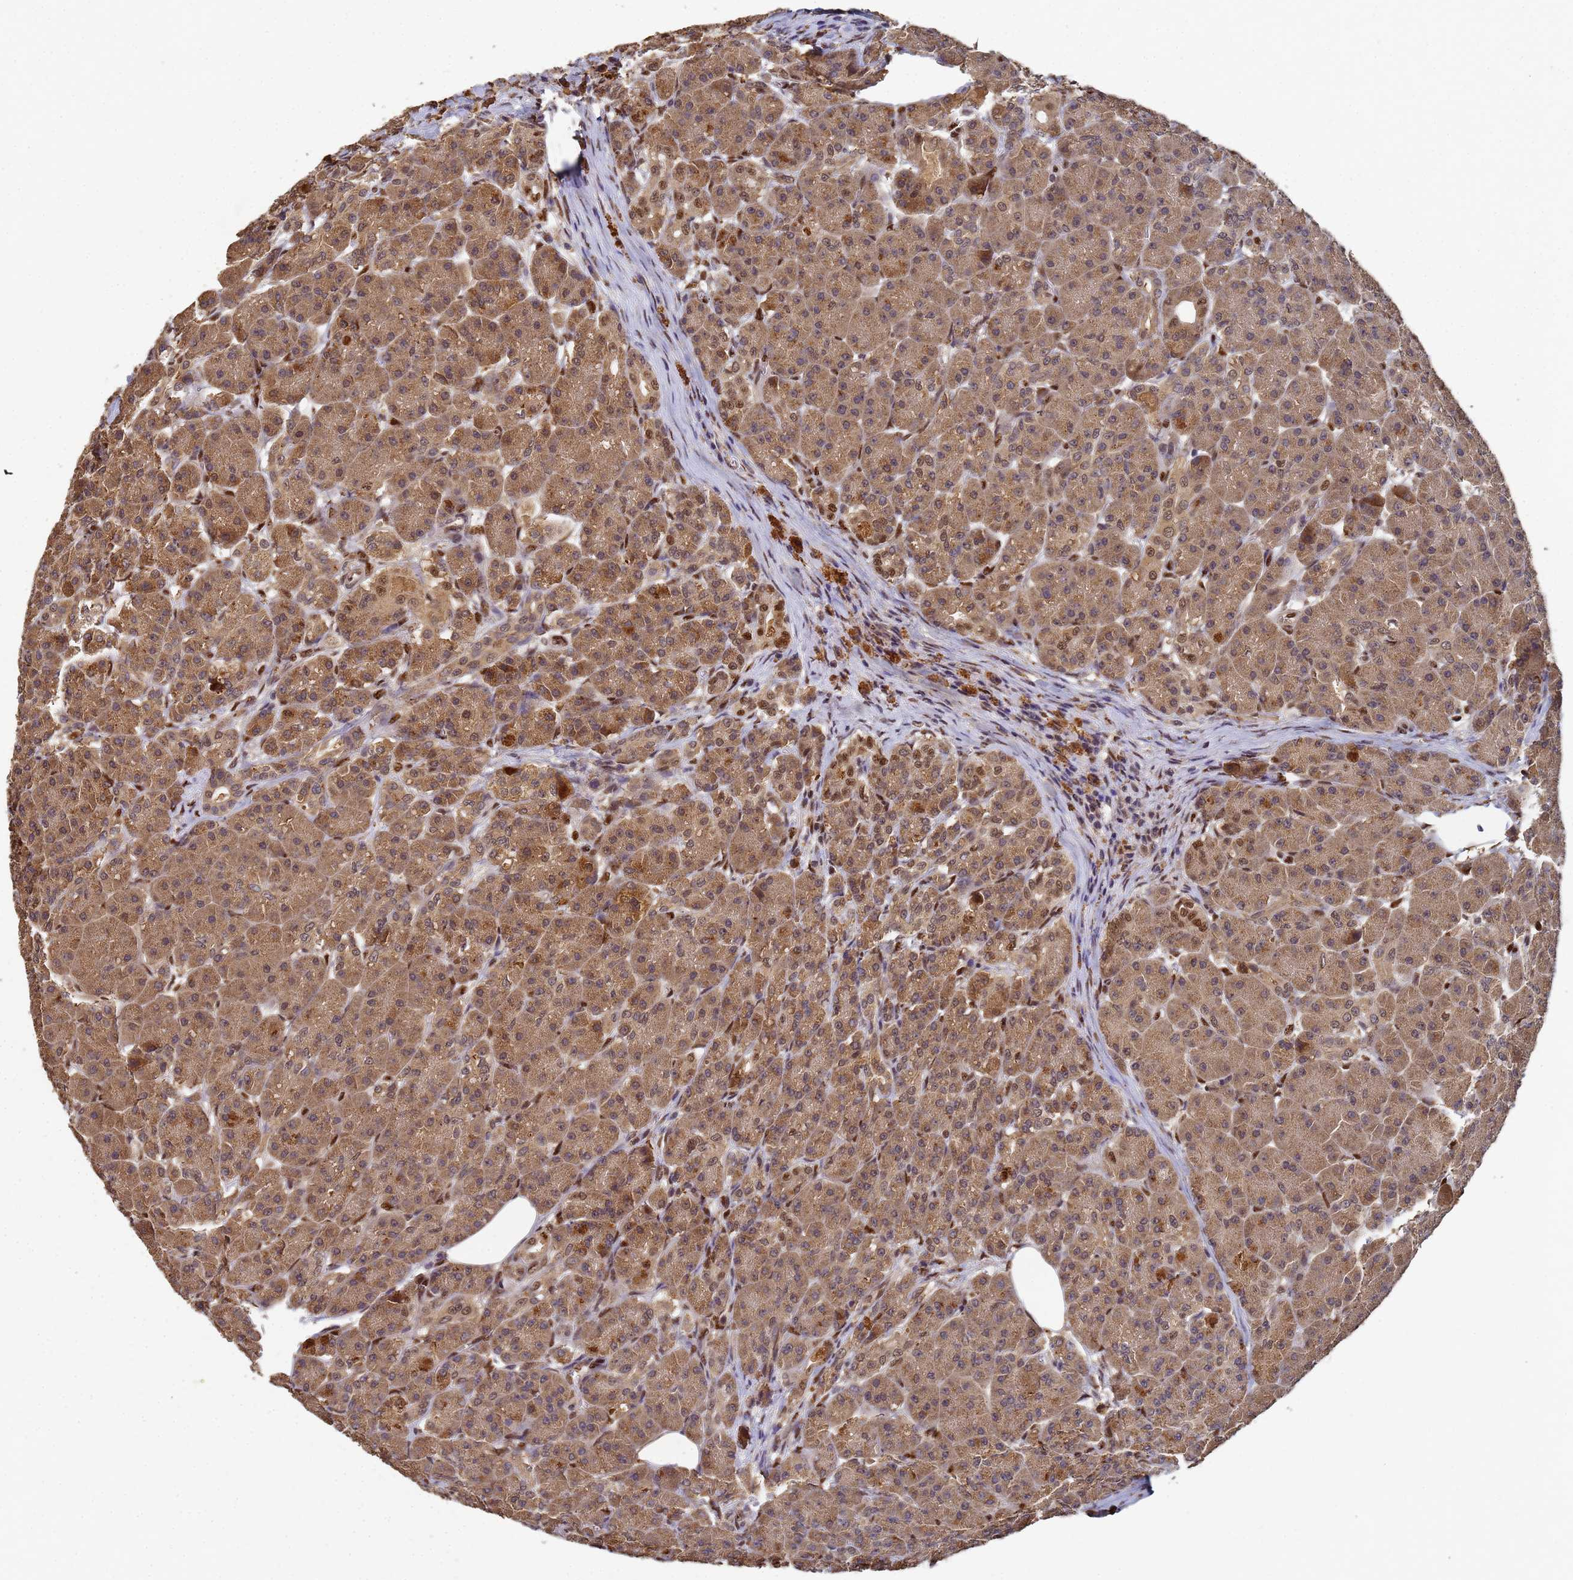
{"staining": {"intensity": "strong", "quantity": ">75%", "location": "cytoplasmic/membranous"}, "tissue": "pancreas", "cell_type": "Exocrine glandular cells", "image_type": "normal", "snomed": [{"axis": "morphology", "description": "Normal tissue, NOS"}, {"axis": "topography", "description": "Pancreas"}], "caption": "Brown immunohistochemical staining in normal human pancreas reveals strong cytoplasmic/membranous staining in about >75% of exocrine glandular cells. The staining was performed using DAB to visualize the protein expression in brown, while the nuclei were stained in blue with hematoxylin (Magnification: 20x).", "gene": "SECISBP2", "patient": {"sex": "male", "age": 63}}